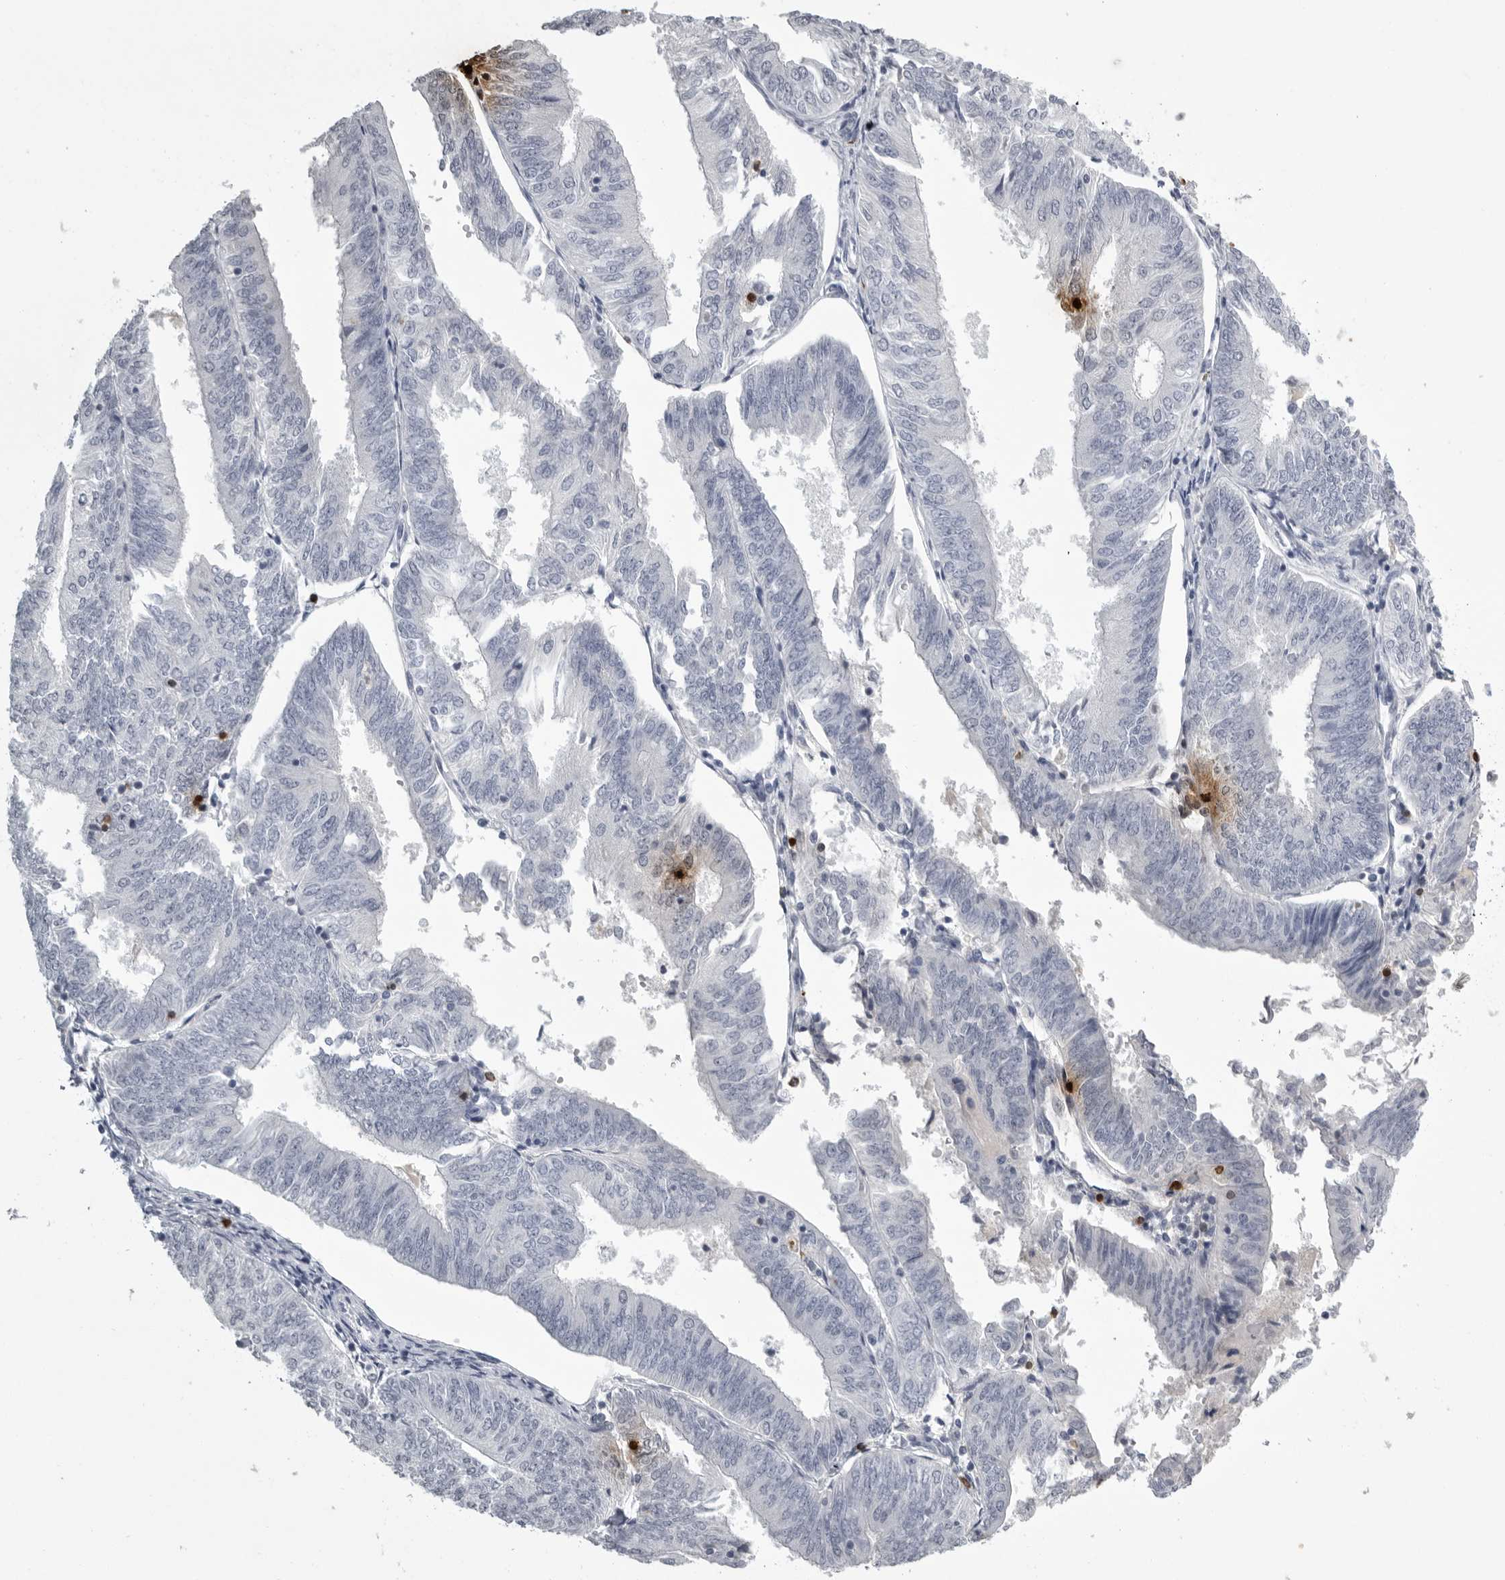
{"staining": {"intensity": "negative", "quantity": "none", "location": "none"}, "tissue": "endometrial cancer", "cell_type": "Tumor cells", "image_type": "cancer", "snomed": [{"axis": "morphology", "description": "Adenocarcinoma, NOS"}, {"axis": "topography", "description": "Endometrium"}], "caption": "This is an immunohistochemistry micrograph of human endometrial cancer (adenocarcinoma). There is no positivity in tumor cells.", "gene": "GNLY", "patient": {"sex": "female", "age": 58}}